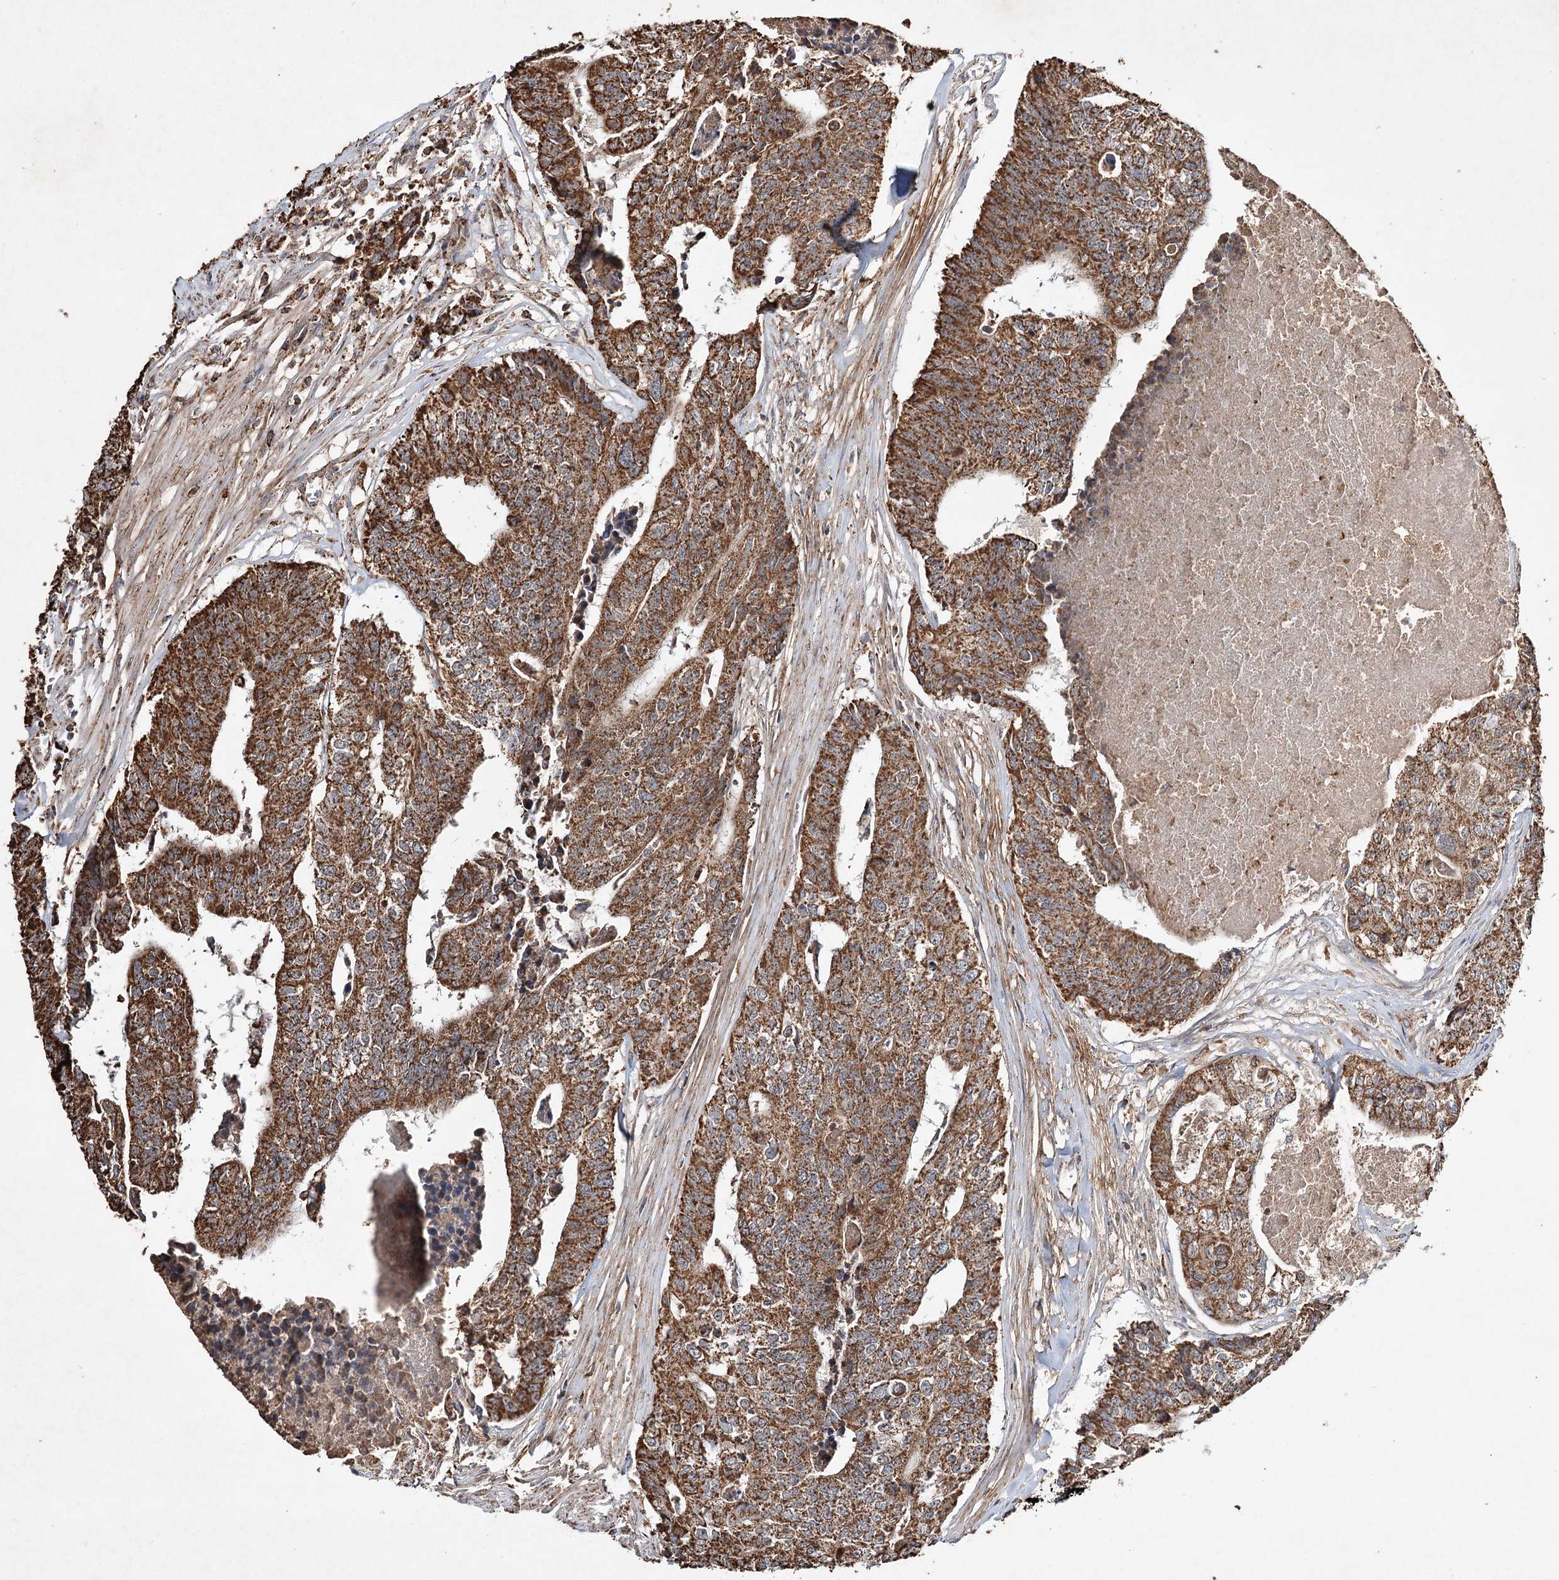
{"staining": {"intensity": "strong", "quantity": ">75%", "location": "cytoplasmic/membranous"}, "tissue": "colorectal cancer", "cell_type": "Tumor cells", "image_type": "cancer", "snomed": [{"axis": "morphology", "description": "Adenocarcinoma, NOS"}, {"axis": "topography", "description": "Colon"}], "caption": "Immunohistochemistry photomicrograph of adenocarcinoma (colorectal) stained for a protein (brown), which reveals high levels of strong cytoplasmic/membranous staining in approximately >75% of tumor cells.", "gene": "PIK3CB", "patient": {"sex": "female", "age": 67}}